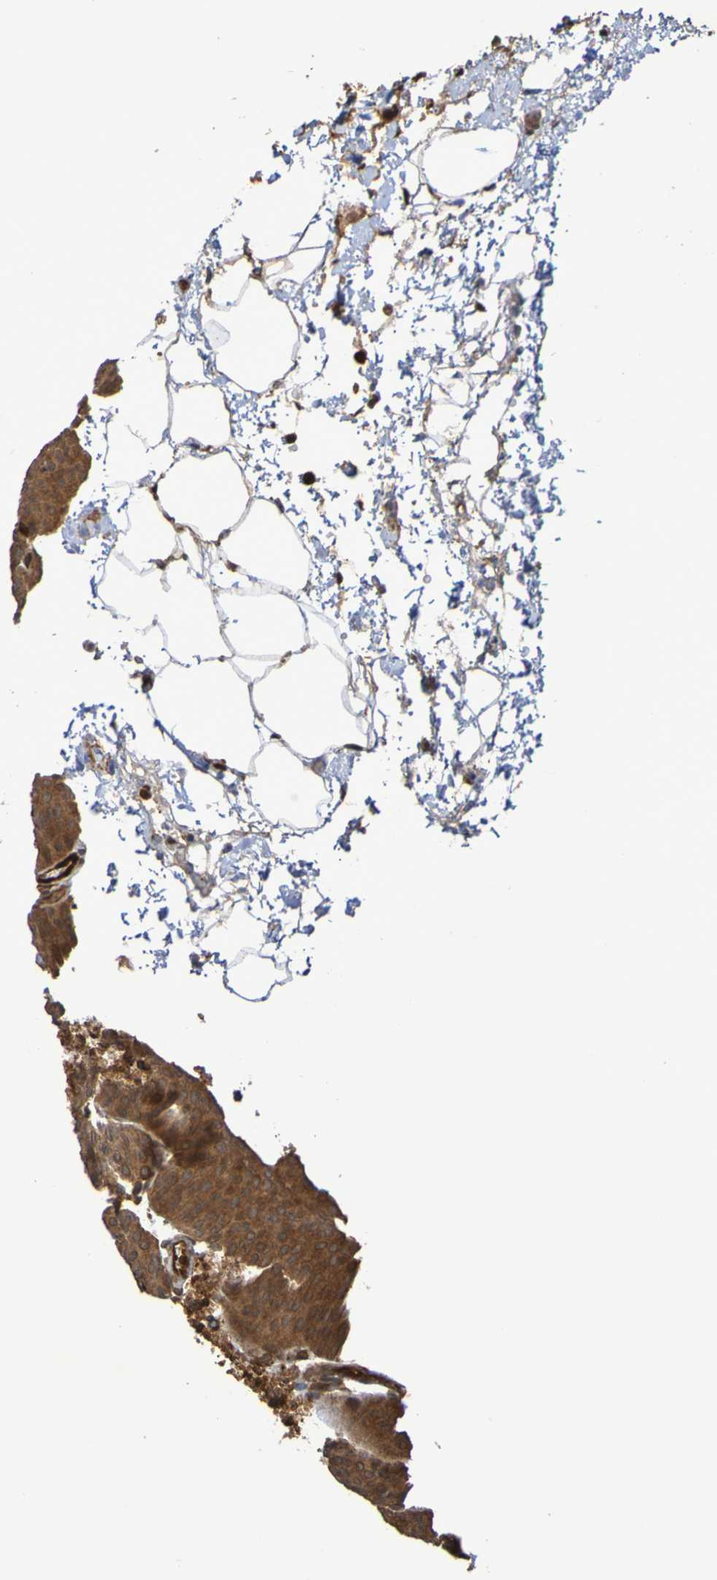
{"staining": {"intensity": "moderate", "quantity": ">75%", "location": "cytoplasmic/membranous"}, "tissue": "urothelial cancer", "cell_type": "Tumor cells", "image_type": "cancer", "snomed": [{"axis": "morphology", "description": "Urothelial carcinoma, Low grade"}, {"axis": "topography", "description": "Urinary bladder"}], "caption": "A brown stain labels moderate cytoplasmic/membranous expression of a protein in human urothelial carcinoma (low-grade) tumor cells.", "gene": "SERPINB6", "patient": {"sex": "female", "age": 60}}